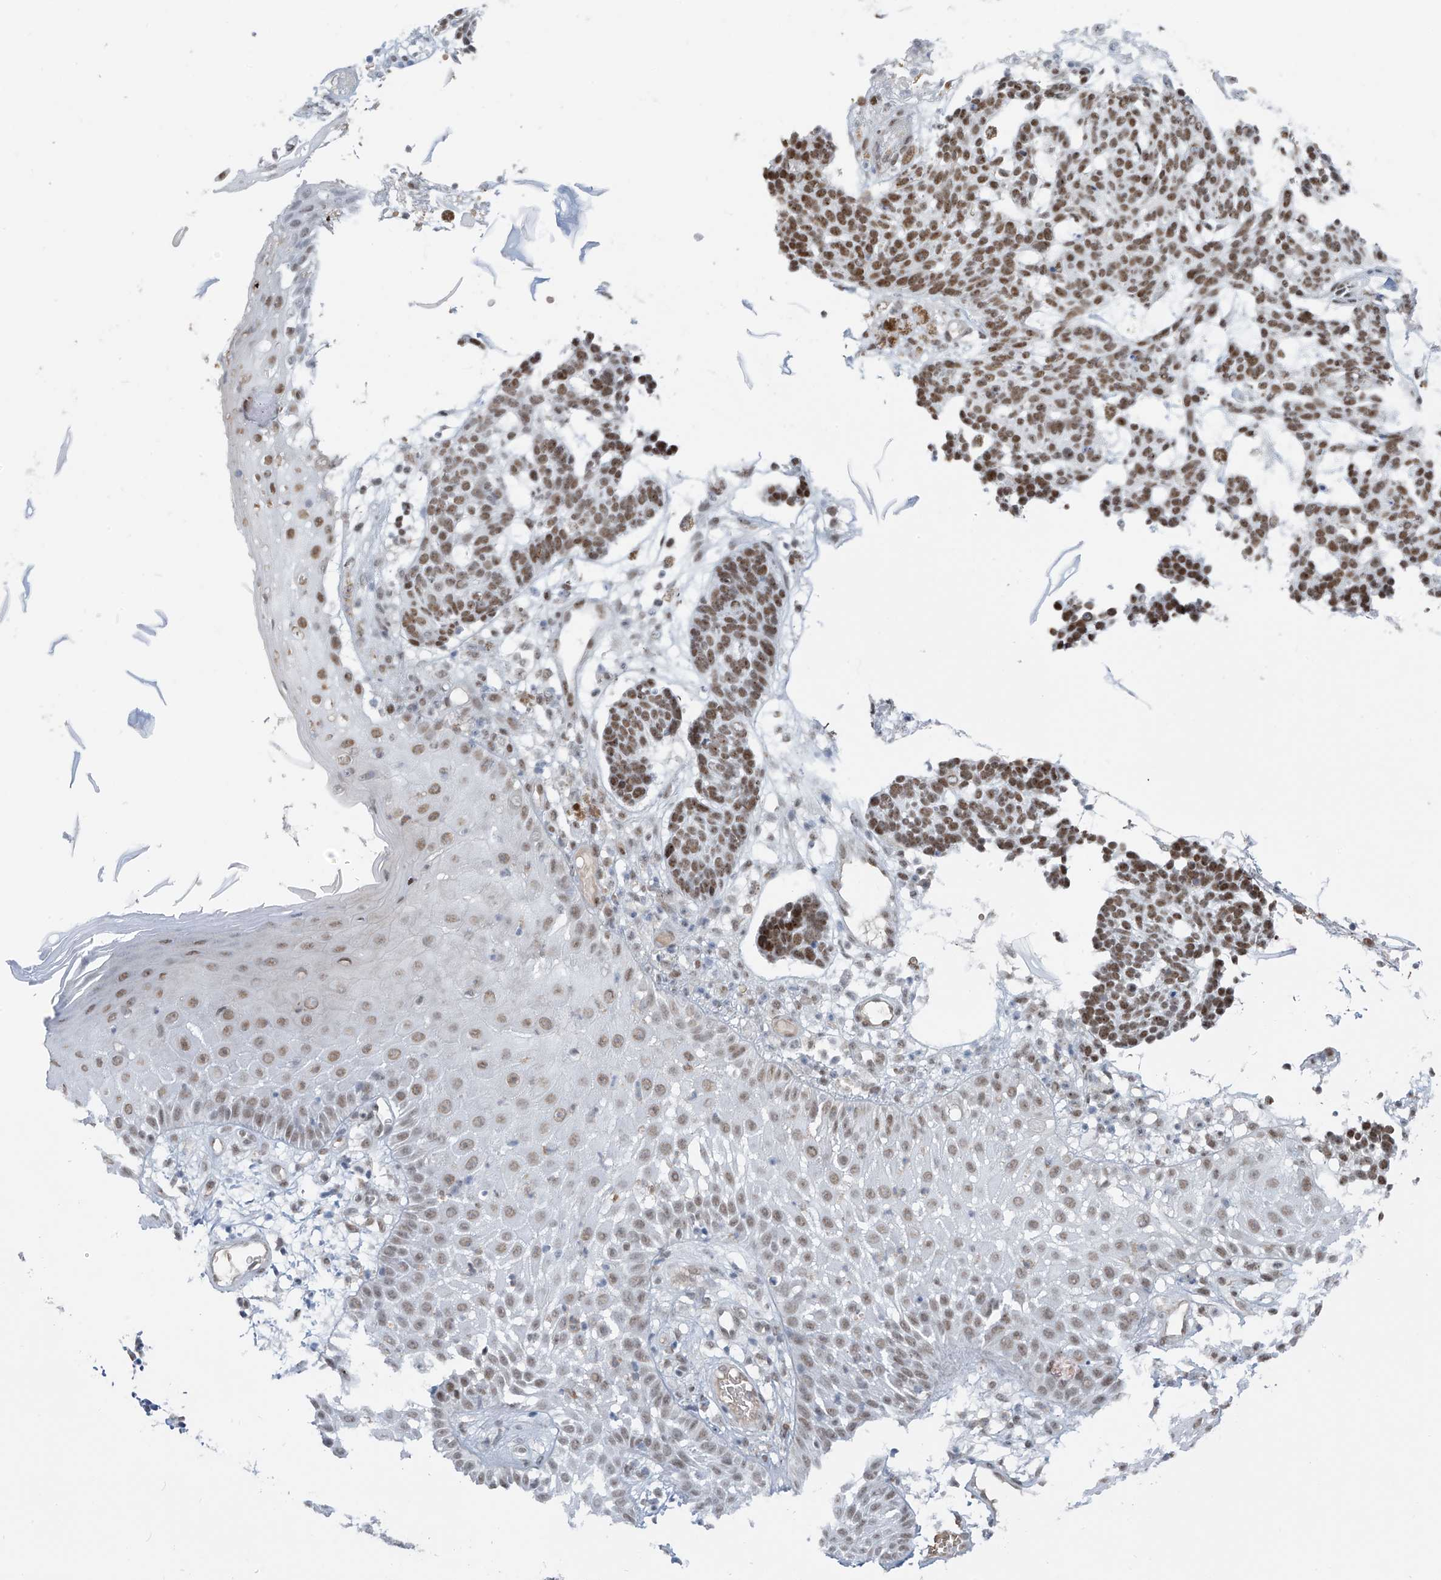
{"staining": {"intensity": "moderate", "quantity": ">75%", "location": "nuclear"}, "tissue": "skin cancer", "cell_type": "Tumor cells", "image_type": "cancer", "snomed": [{"axis": "morphology", "description": "Basal cell carcinoma"}, {"axis": "topography", "description": "Skin"}], "caption": "Moderate nuclear protein positivity is seen in about >75% of tumor cells in skin cancer. Using DAB (3,3'-diaminobenzidine) (brown) and hematoxylin (blue) stains, captured at high magnification using brightfield microscopy.", "gene": "MCM9", "patient": {"sex": "male", "age": 85}}